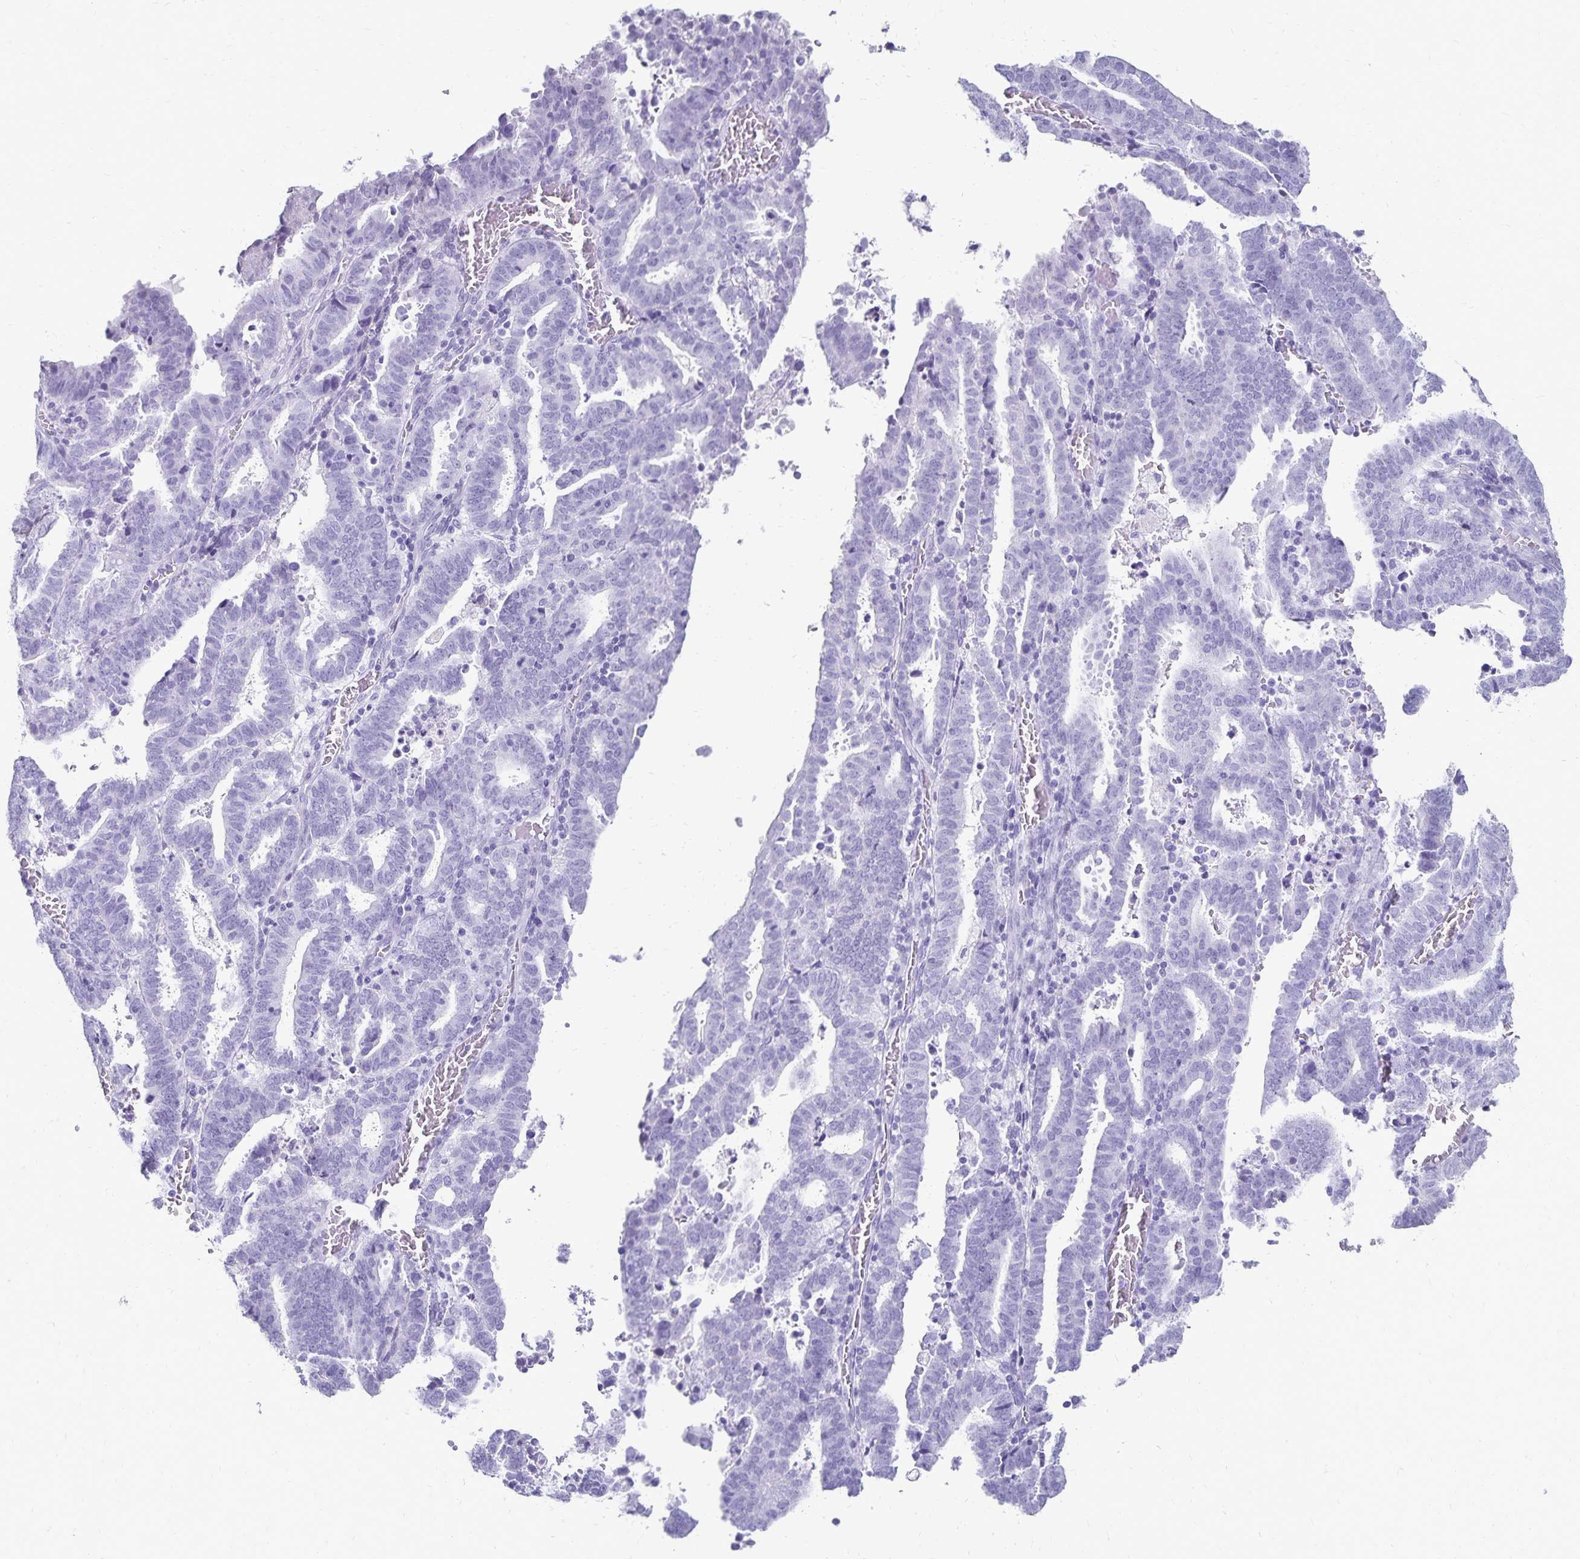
{"staining": {"intensity": "negative", "quantity": "none", "location": "none"}, "tissue": "endometrial cancer", "cell_type": "Tumor cells", "image_type": "cancer", "snomed": [{"axis": "morphology", "description": "Adenocarcinoma, NOS"}, {"axis": "topography", "description": "Uterus"}], "caption": "This is an IHC micrograph of human adenocarcinoma (endometrial). There is no positivity in tumor cells.", "gene": "GIP", "patient": {"sex": "female", "age": 83}}